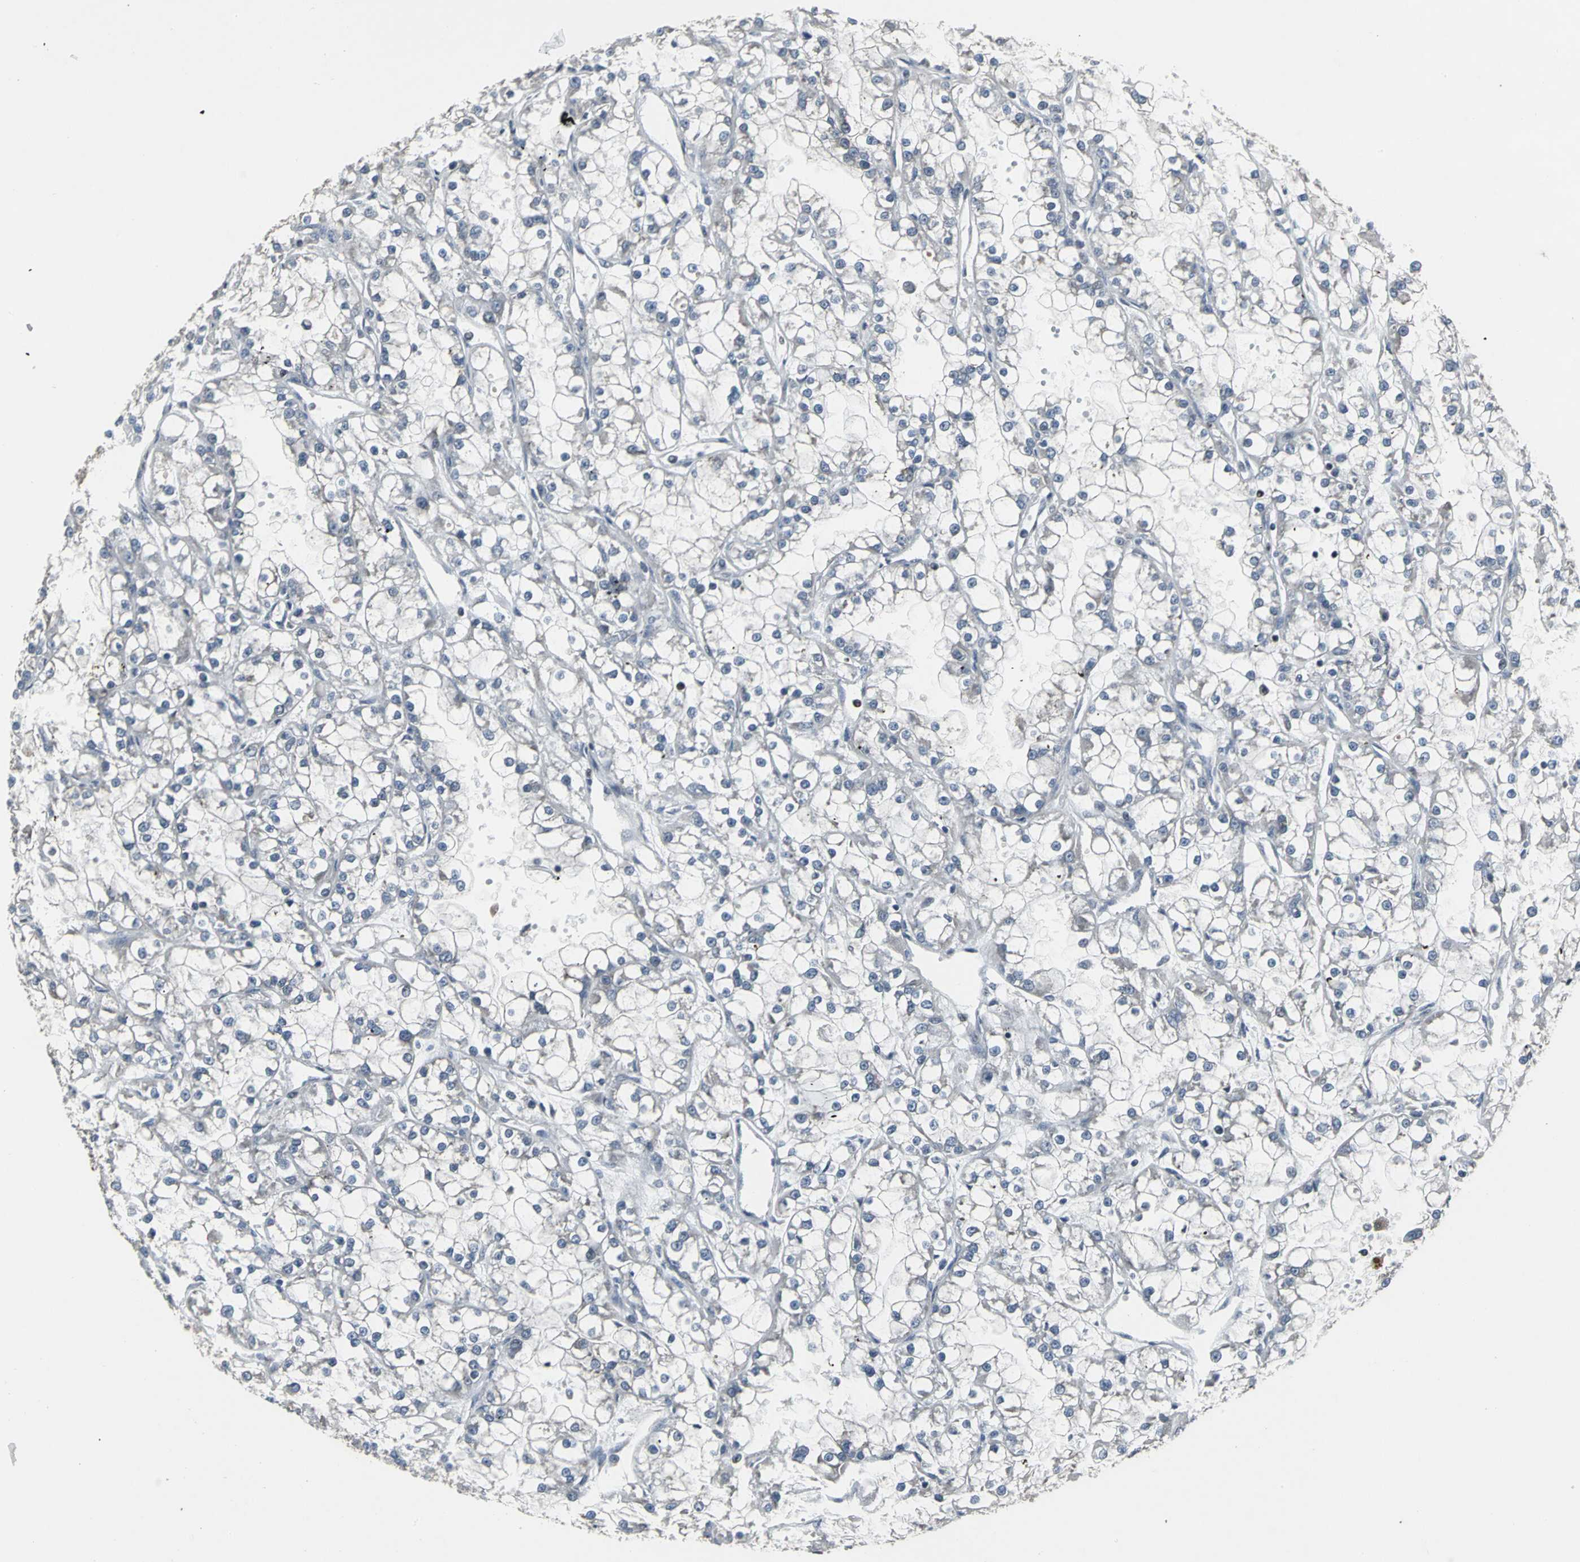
{"staining": {"intensity": "negative", "quantity": "none", "location": "none"}, "tissue": "renal cancer", "cell_type": "Tumor cells", "image_type": "cancer", "snomed": [{"axis": "morphology", "description": "Adenocarcinoma, NOS"}, {"axis": "topography", "description": "Kidney"}], "caption": "Protein analysis of renal cancer (adenocarcinoma) shows no significant staining in tumor cells.", "gene": "SRF", "patient": {"sex": "female", "age": 52}}